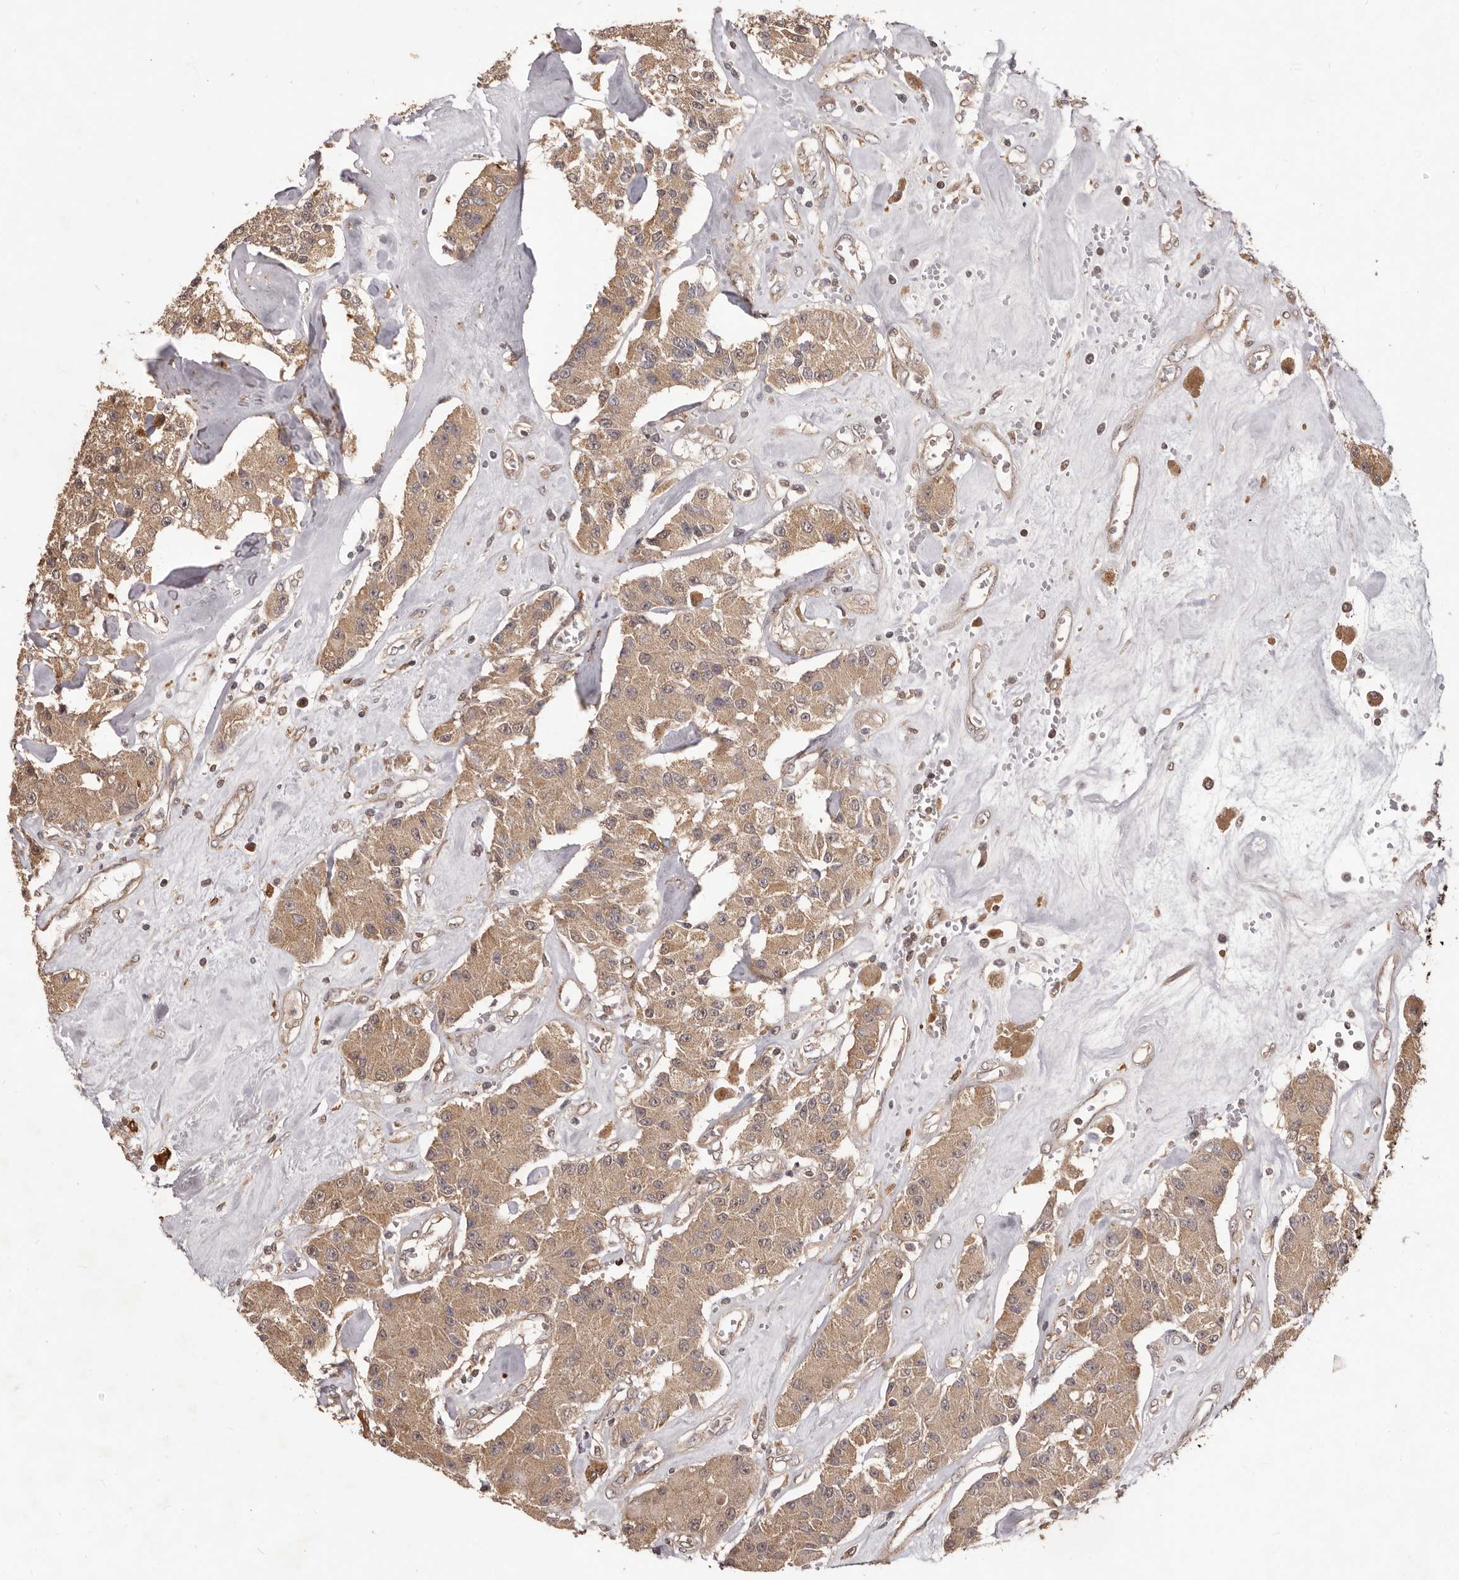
{"staining": {"intensity": "moderate", "quantity": ">75%", "location": "cytoplasmic/membranous"}, "tissue": "carcinoid", "cell_type": "Tumor cells", "image_type": "cancer", "snomed": [{"axis": "morphology", "description": "Carcinoid, malignant, NOS"}, {"axis": "topography", "description": "Pancreas"}], "caption": "An image showing moderate cytoplasmic/membranous staining in approximately >75% of tumor cells in carcinoid (malignant), as visualized by brown immunohistochemical staining.", "gene": "MTO1", "patient": {"sex": "male", "age": 41}}